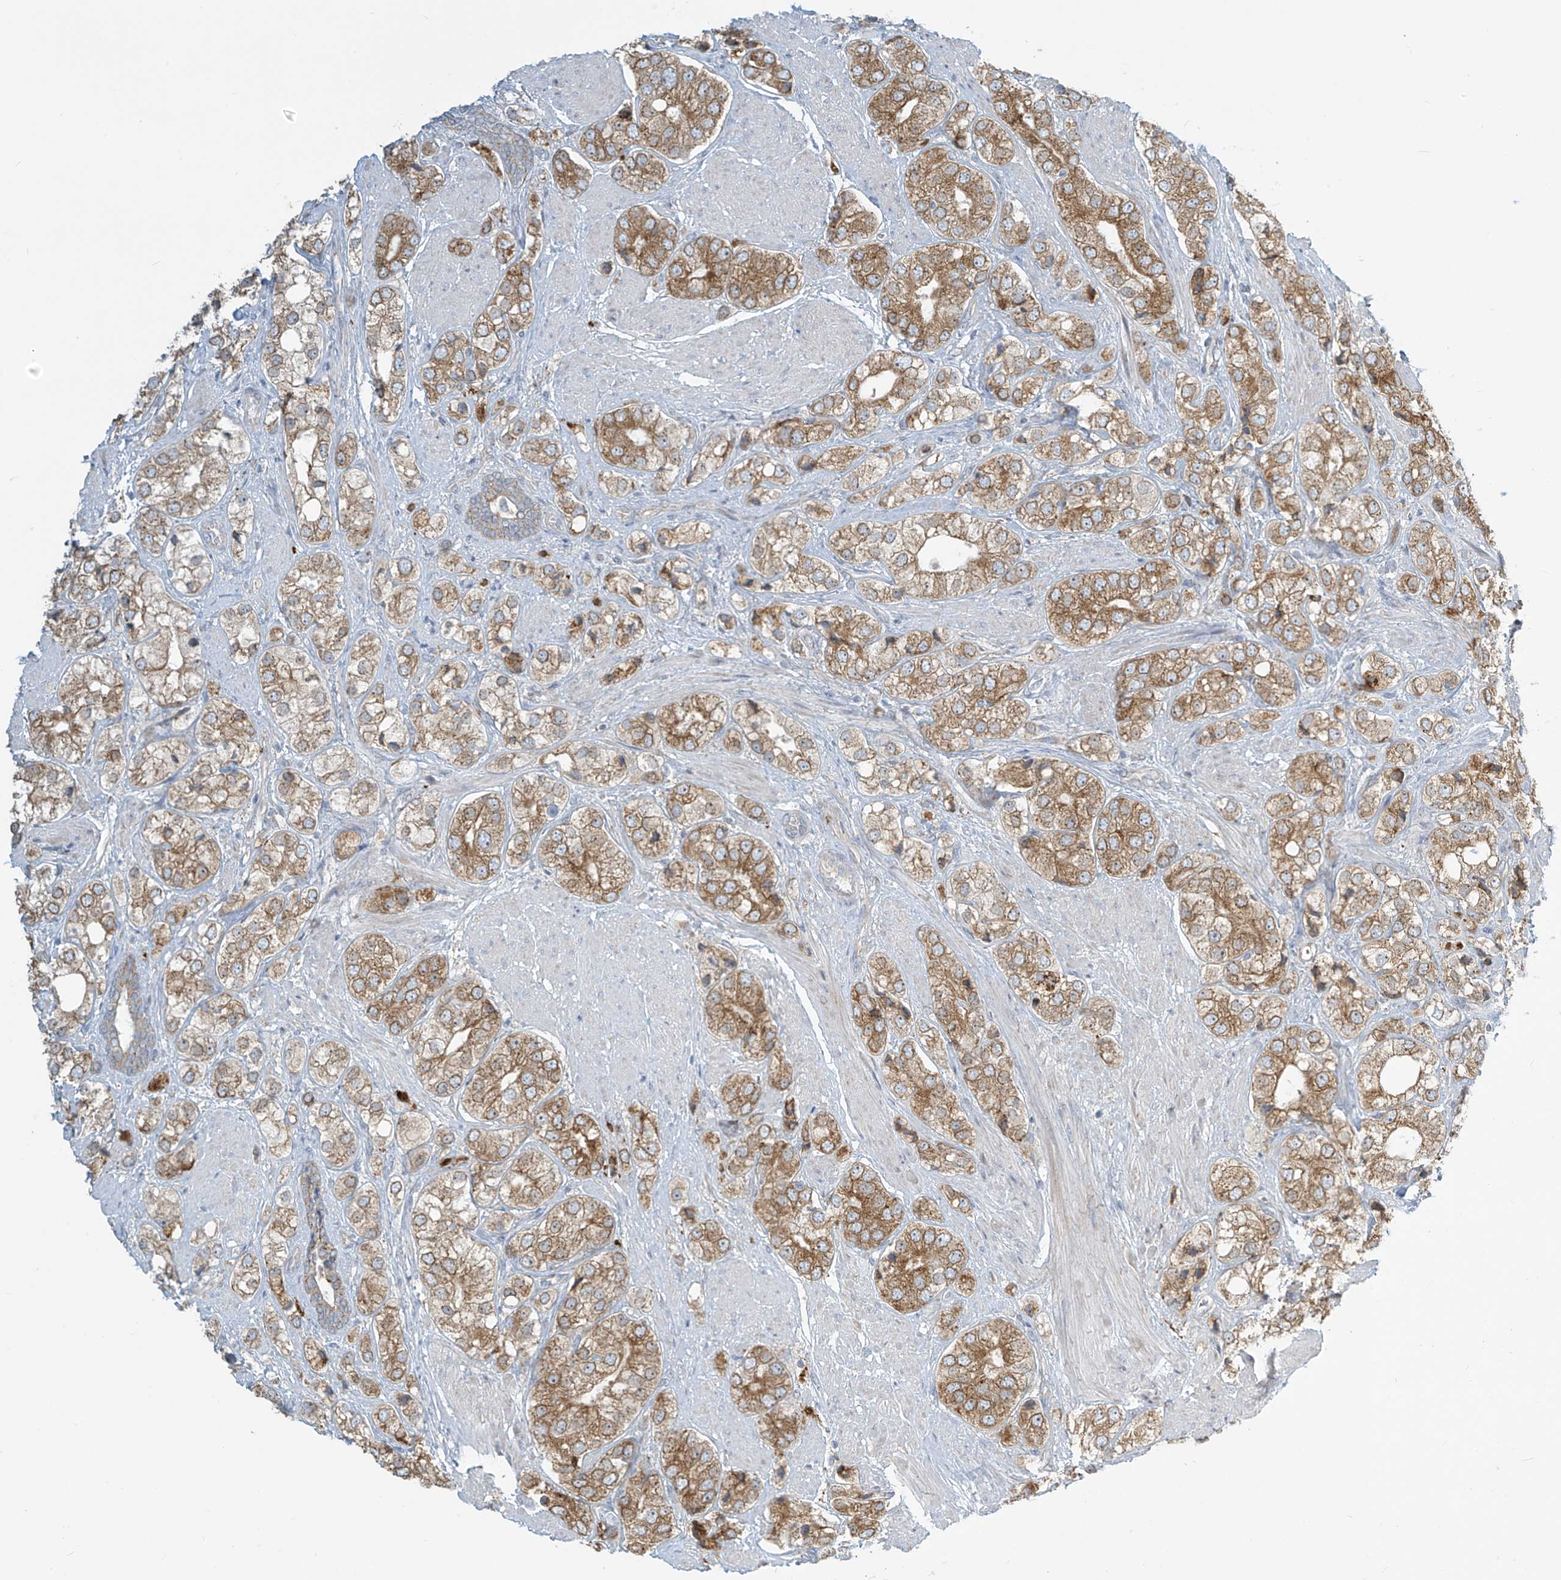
{"staining": {"intensity": "moderate", "quantity": ">75%", "location": "cytoplasmic/membranous"}, "tissue": "prostate cancer", "cell_type": "Tumor cells", "image_type": "cancer", "snomed": [{"axis": "morphology", "description": "Adenocarcinoma, High grade"}, {"axis": "topography", "description": "Prostate"}], "caption": "High-magnification brightfield microscopy of prostate cancer stained with DAB (brown) and counterstained with hematoxylin (blue). tumor cells exhibit moderate cytoplasmic/membranous expression is appreciated in about>75% of cells. The staining was performed using DAB, with brown indicating positive protein expression. Nuclei are stained blue with hematoxylin.", "gene": "LZTS3", "patient": {"sex": "male", "age": 50}}